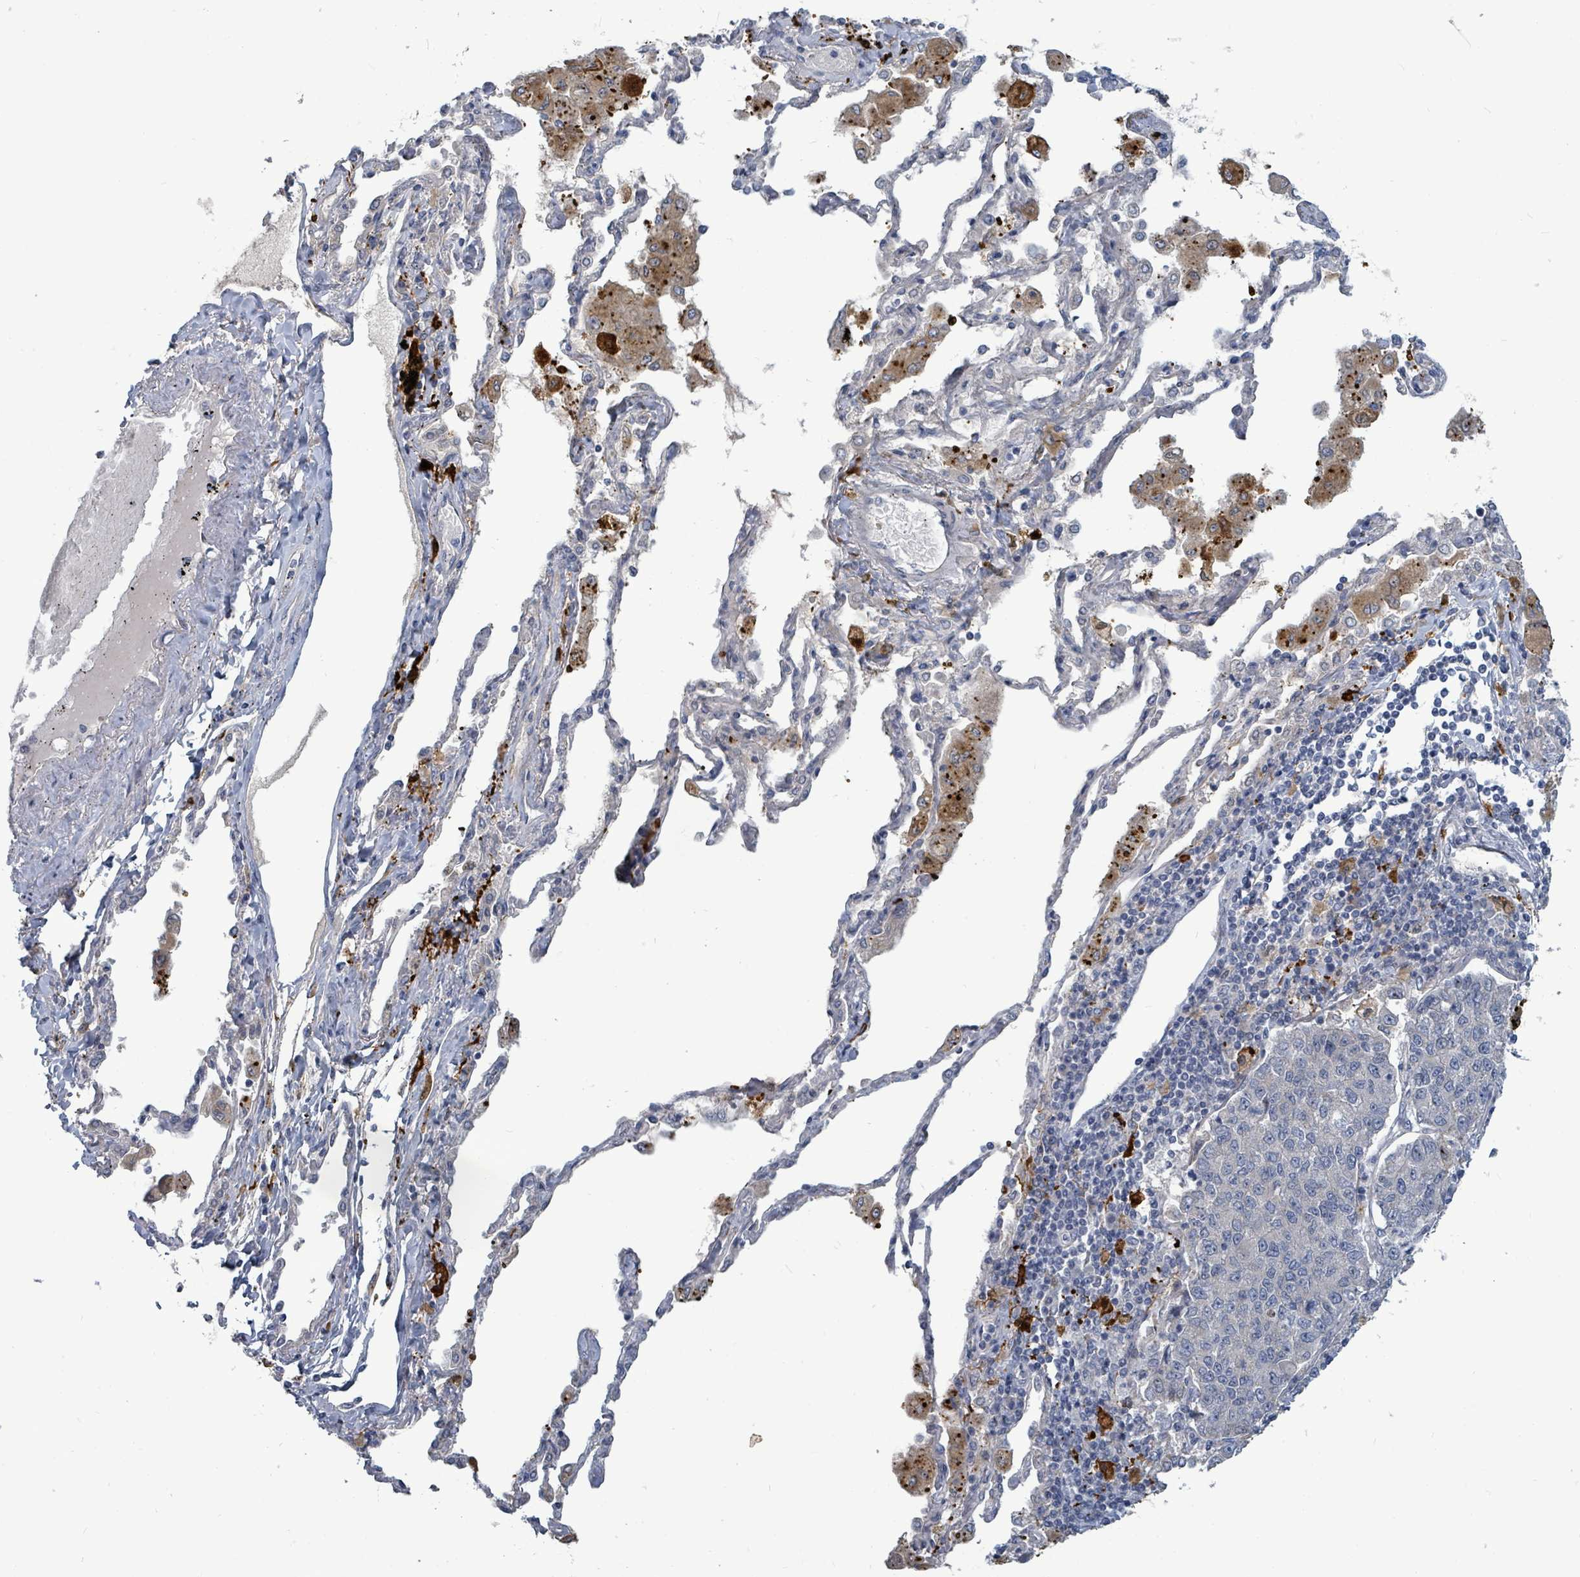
{"staining": {"intensity": "negative", "quantity": "none", "location": "none"}, "tissue": "lung cancer", "cell_type": "Tumor cells", "image_type": "cancer", "snomed": [{"axis": "morphology", "description": "Squamous cell carcinoma, NOS"}, {"axis": "topography", "description": "Lung"}], "caption": "The histopathology image shows no staining of tumor cells in lung squamous cell carcinoma.", "gene": "TRDMT1", "patient": {"sex": "female", "age": 70}}